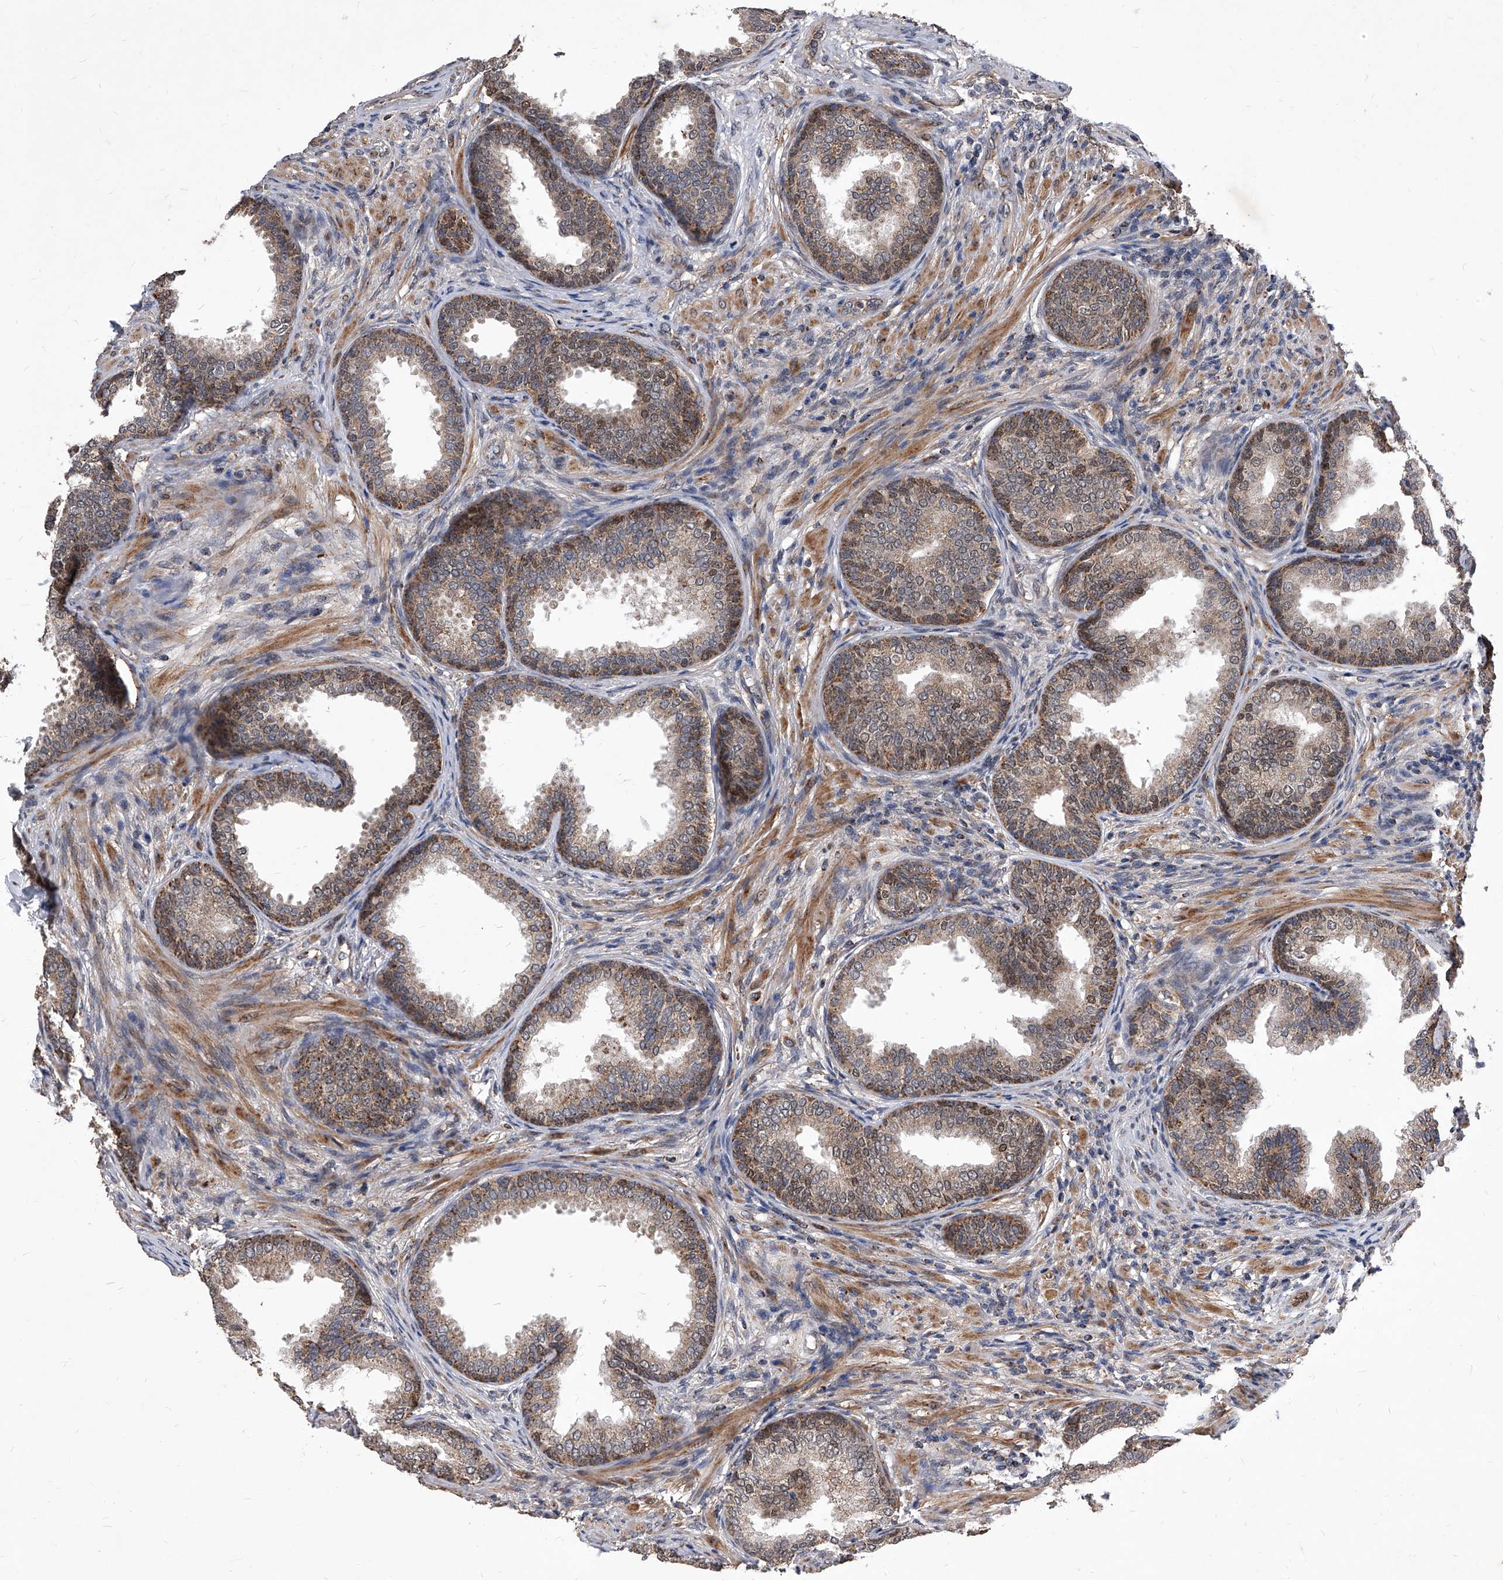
{"staining": {"intensity": "moderate", "quantity": ">75%", "location": "cytoplasmic/membranous"}, "tissue": "prostate", "cell_type": "Glandular cells", "image_type": "normal", "snomed": [{"axis": "morphology", "description": "Normal tissue, NOS"}, {"axis": "topography", "description": "Prostate"}], "caption": "Immunohistochemical staining of normal human prostate displays moderate cytoplasmic/membranous protein staining in about >75% of glandular cells.", "gene": "SOBP", "patient": {"sex": "male", "age": 76}}